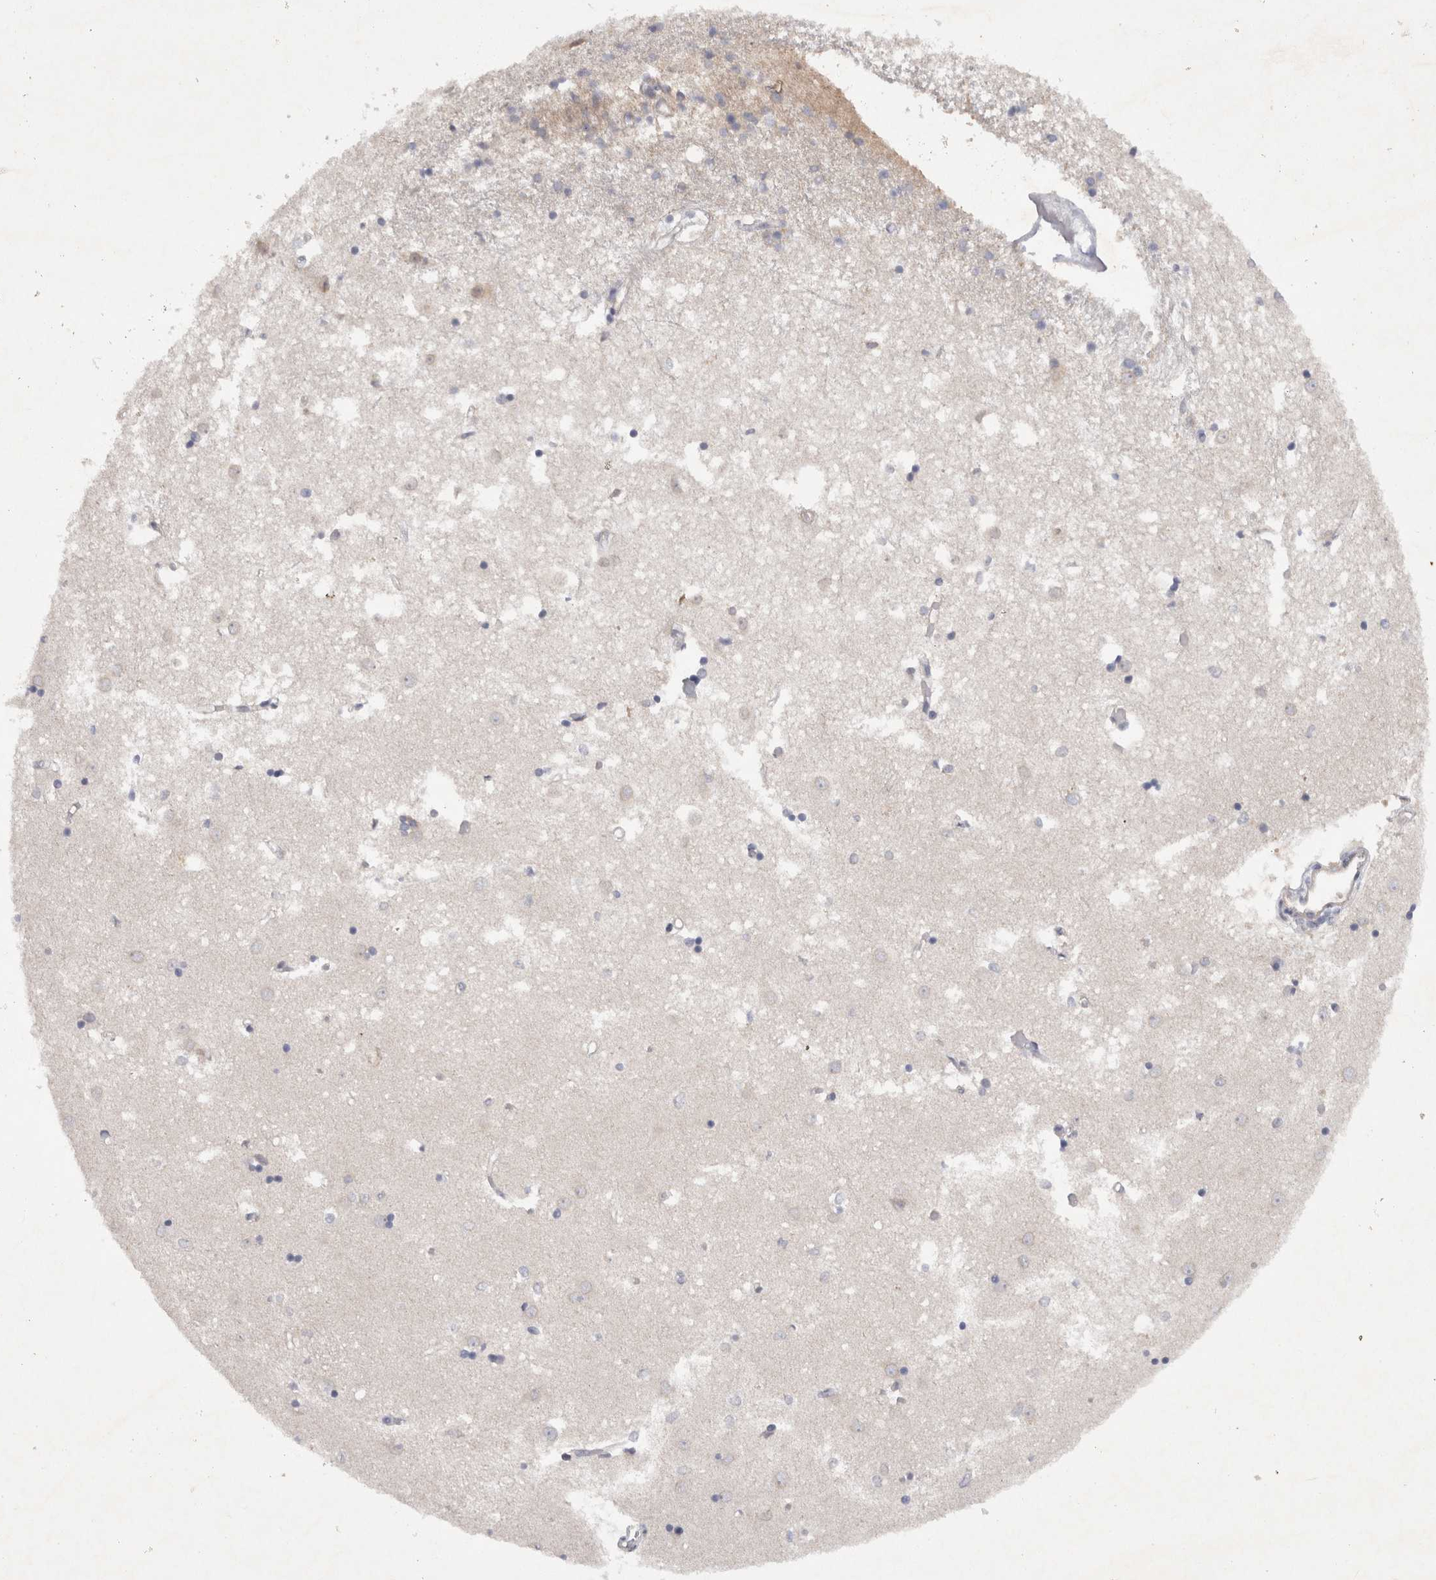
{"staining": {"intensity": "negative", "quantity": "none", "location": "none"}, "tissue": "caudate", "cell_type": "Glial cells", "image_type": "normal", "snomed": [{"axis": "morphology", "description": "Normal tissue, NOS"}, {"axis": "topography", "description": "Lateral ventricle wall"}], "caption": "This is an IHC histopathology image of benign human caudate. There is no positivity in glial cells.", "gene": "BZW2", "patient": {"sex": "male", "age": 45}}